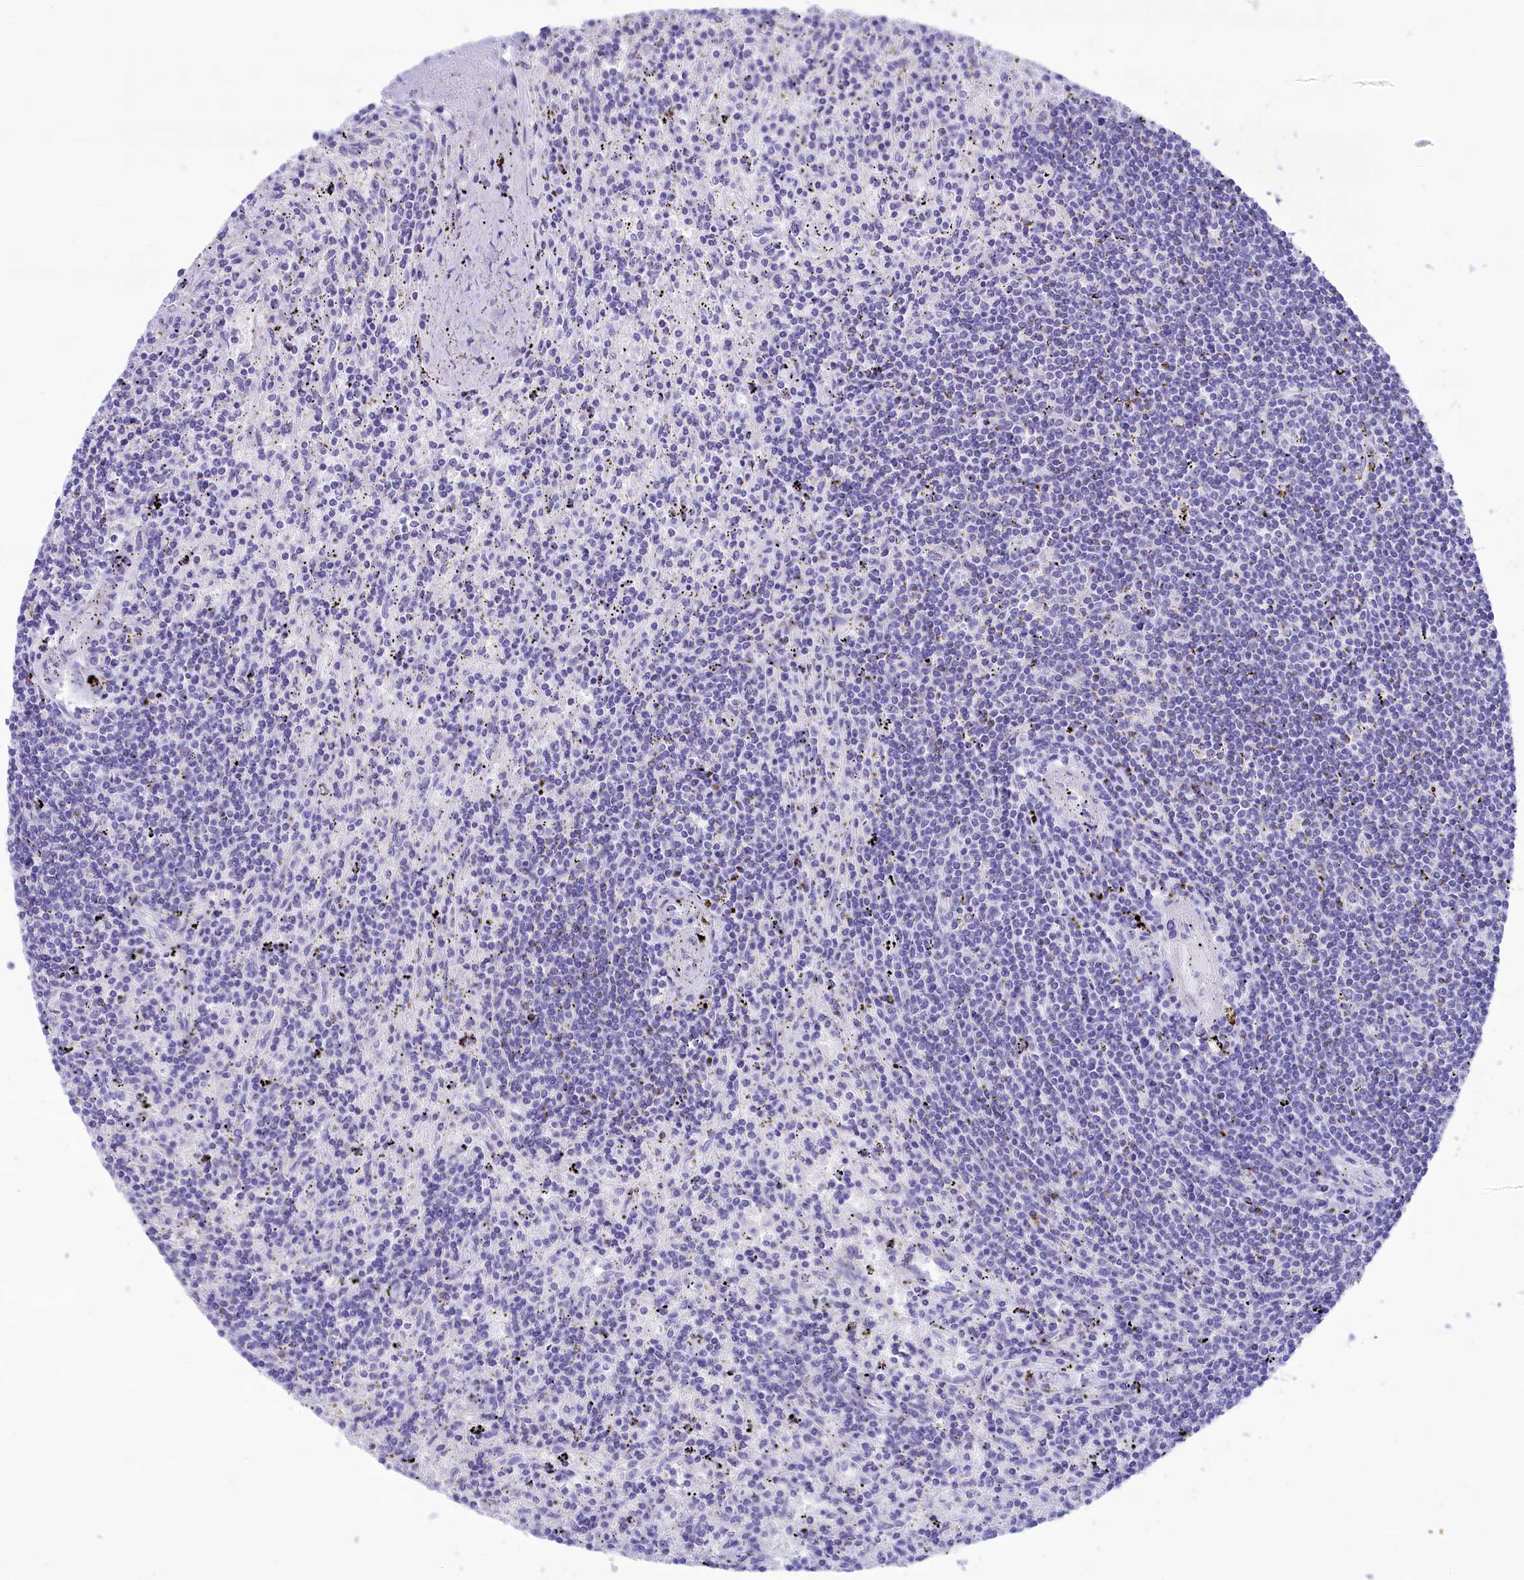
{"staining": {"intensity": "negative", "quantity": "none", "location": "none"}, "tissue": "lymphoma", "cell_type": "Tumor cells", "image_type": "cancer", "snomed": [{"axis": "morphology", "description": "Malignant lymphoma, non-Hodgkin's type, Low grade"}, {"axis": "topography", "description": "Spleen"}], "caption": "Tumor cells show no significant expression in lymphoma. The staining is performed using DAB brown chromogen with nuclei counter-stained in using hematoxylin.", "gene": "GLYATL1", "patient": {"sex": "male", "age": 76}}